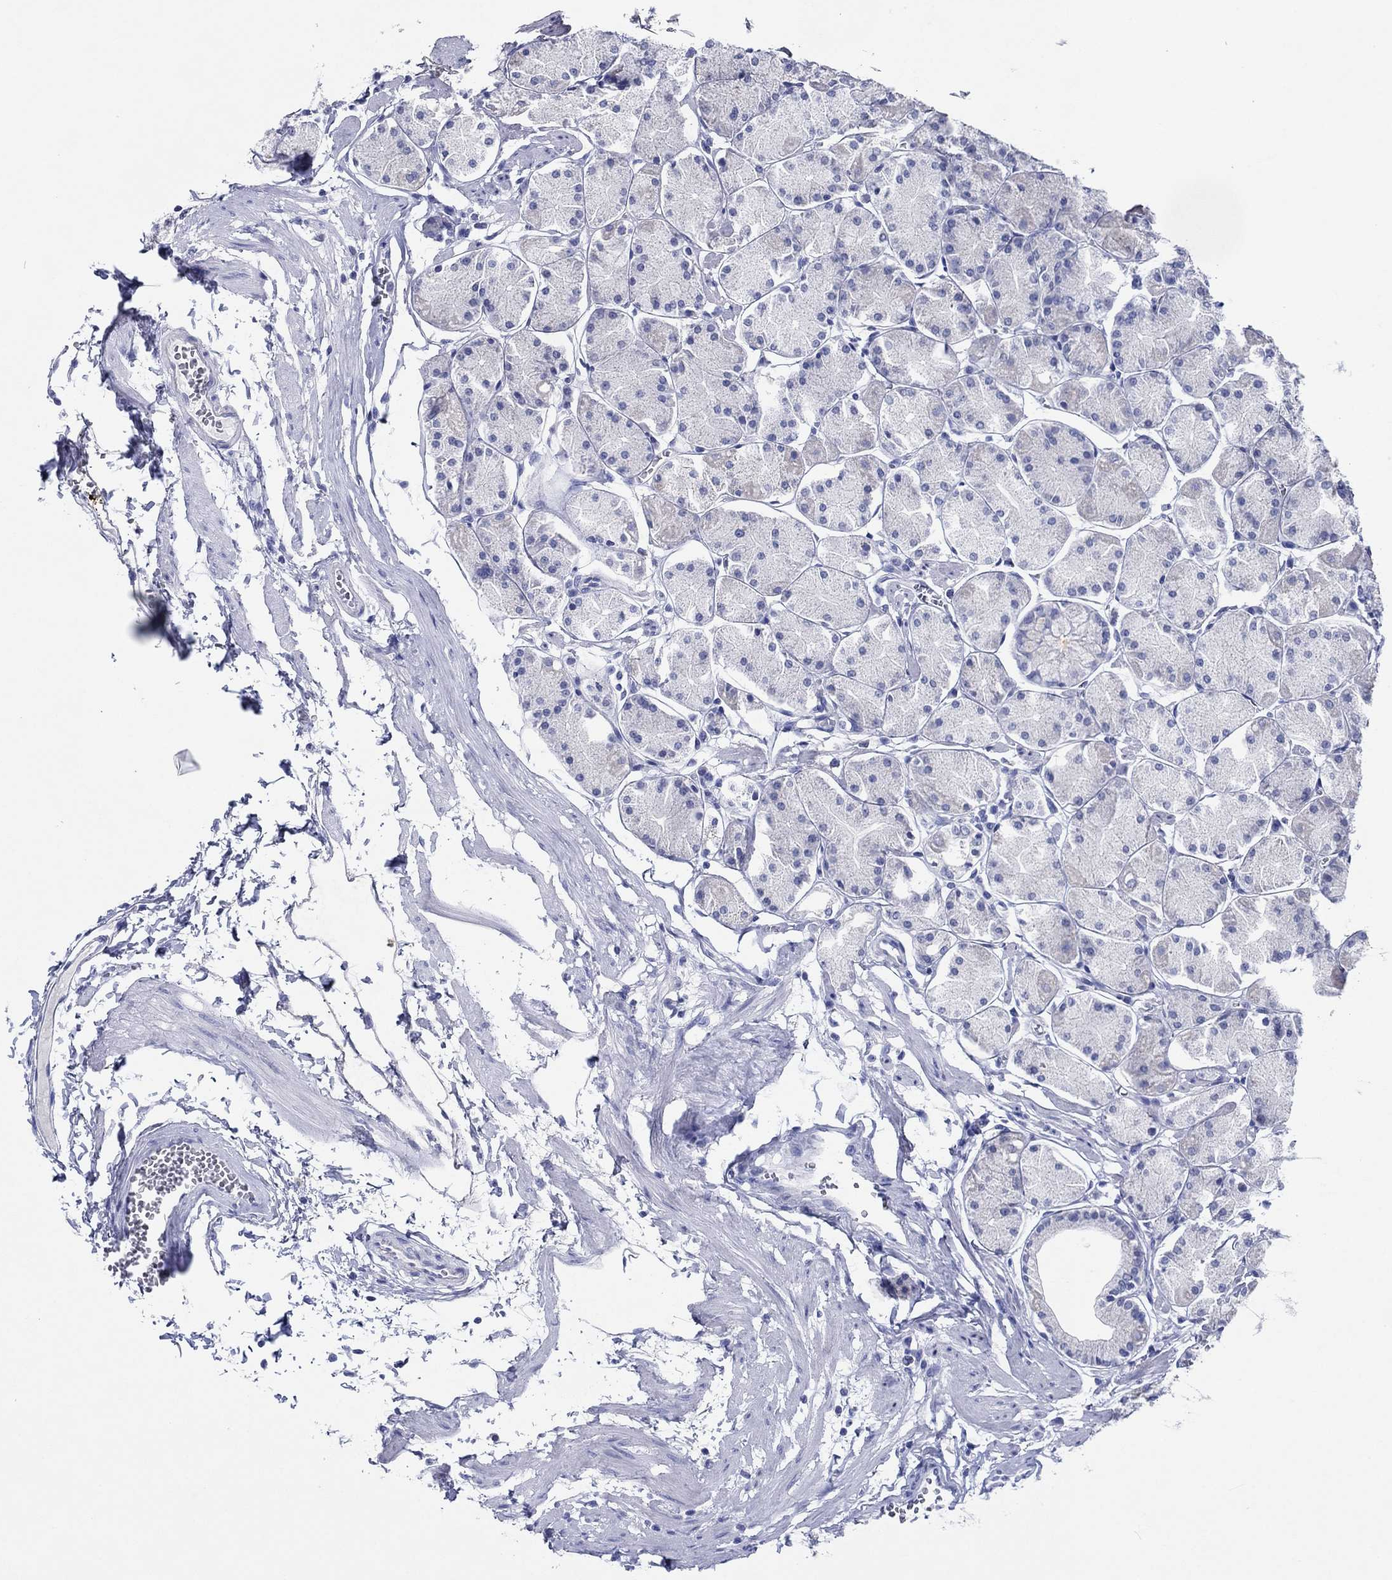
{"staining": {"intensity": "weak", "quantity": "<25%", "location": "cytoplasmic/membranous"}, "tissue": "stomach", "cell_type": "Glandular cells", "image_type": "normal", "snomed": [{"axis": "morphology", "description": "Normal tissue, NOS"}, {"axis": "topography", "description": "Stomach, upper"}], "caption": "Immunohistochemical staining of unremarkable human stomach reveals no significant staining in glandular cells.", "gene": "HCRT", "patient": {"sex": "male", "age": 60}}